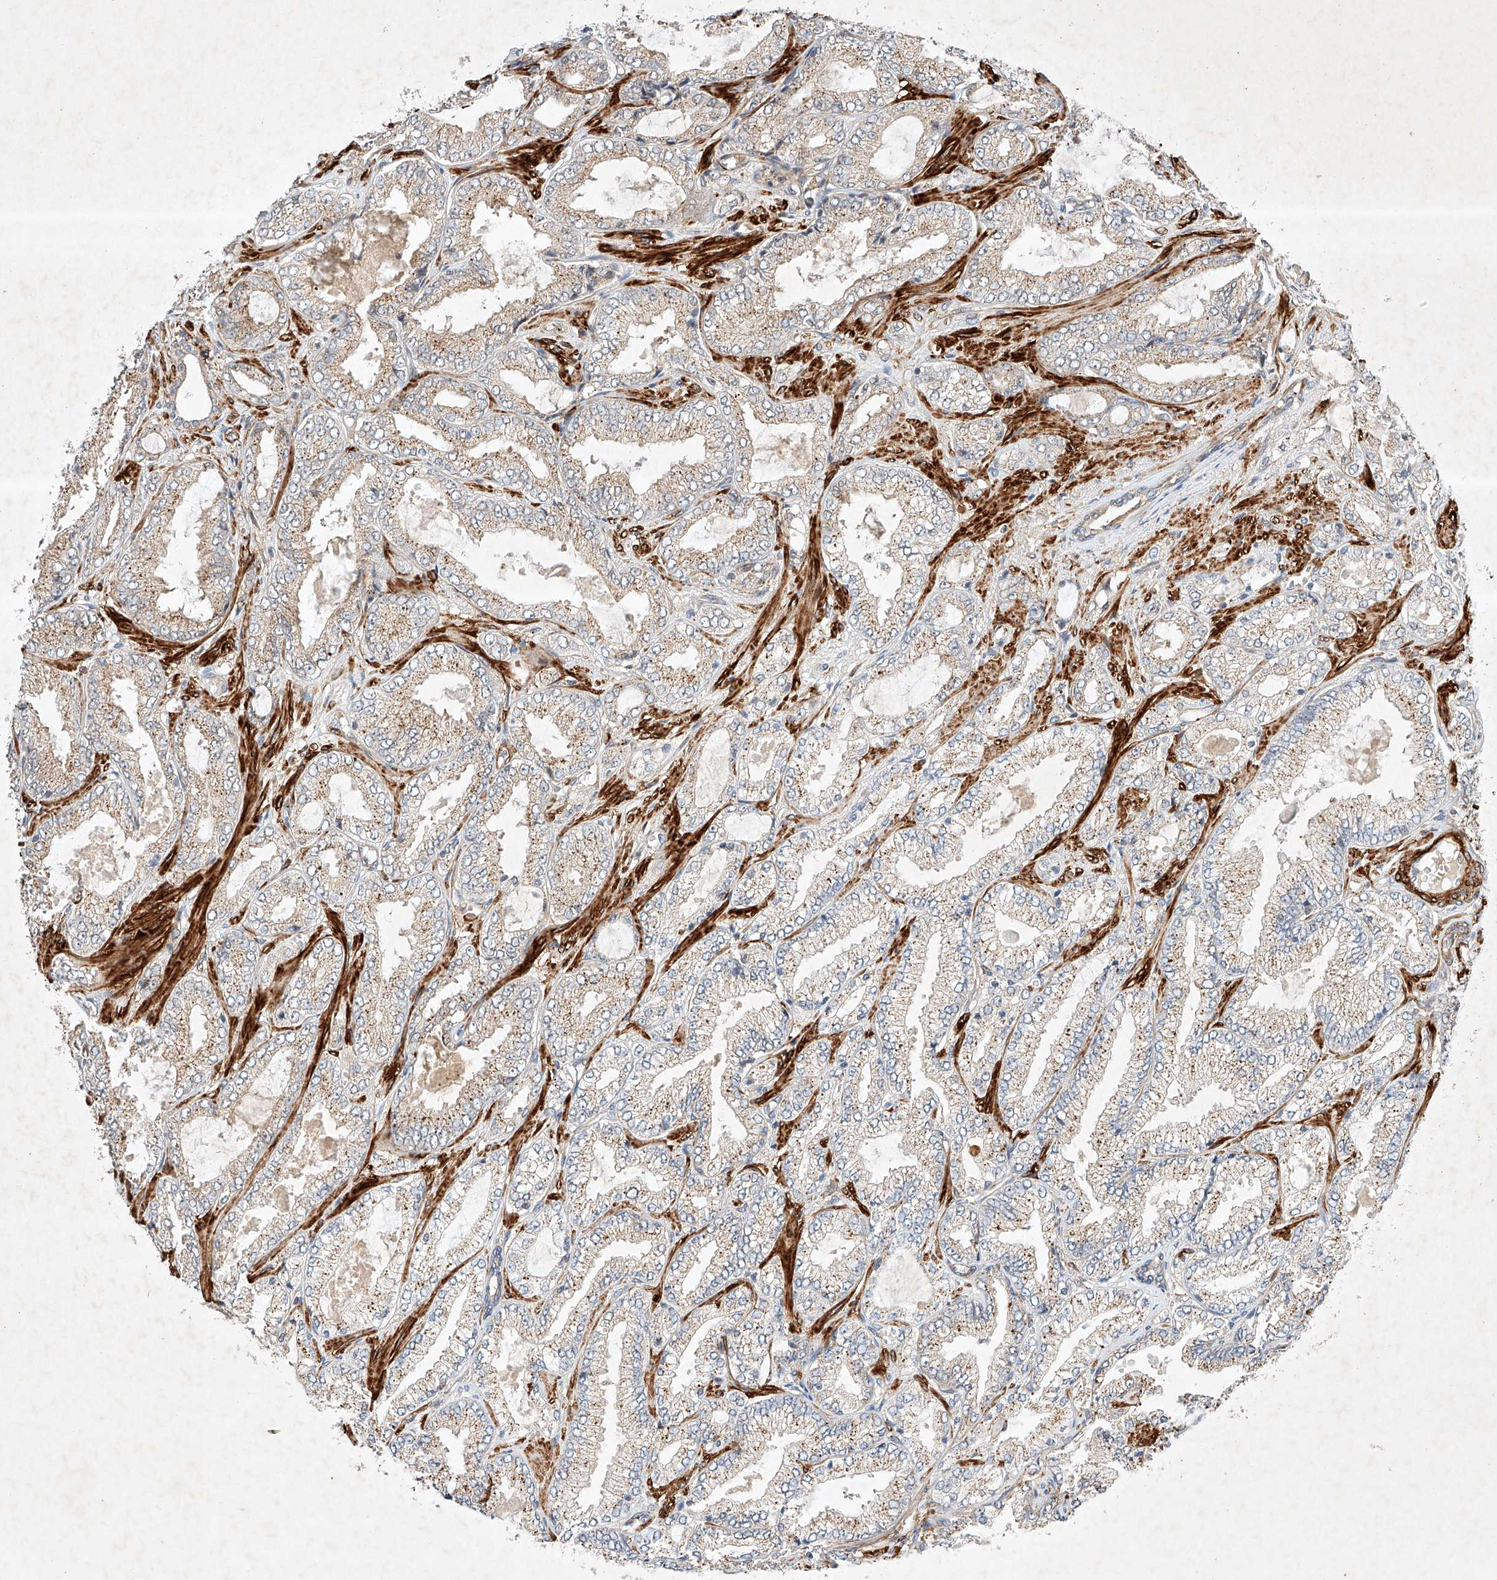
{"staining": {"intensity": "weak", "quantity": ">75%", "location": "cytoplasmic/membranous"}, "tissue": "prostate cancer", "cell_type": "Tumor cells", "image_type": "cancer", "snomed": [{"axis": "morphology", "description": "Adenocarcinoma, High grade"}, {"axis": "topography", "description": "Prostate"}], "caption": "This photomicrograph shows immunohistochemistry (IHC) staining of prostate cancer (high-grade adenocarcinoma), with low weak cytoplasmic/membranous positivity in about >75% of tumor cells.", "gene": "ARHGAP33", "patient": {"sex": "male", "age": 71}}